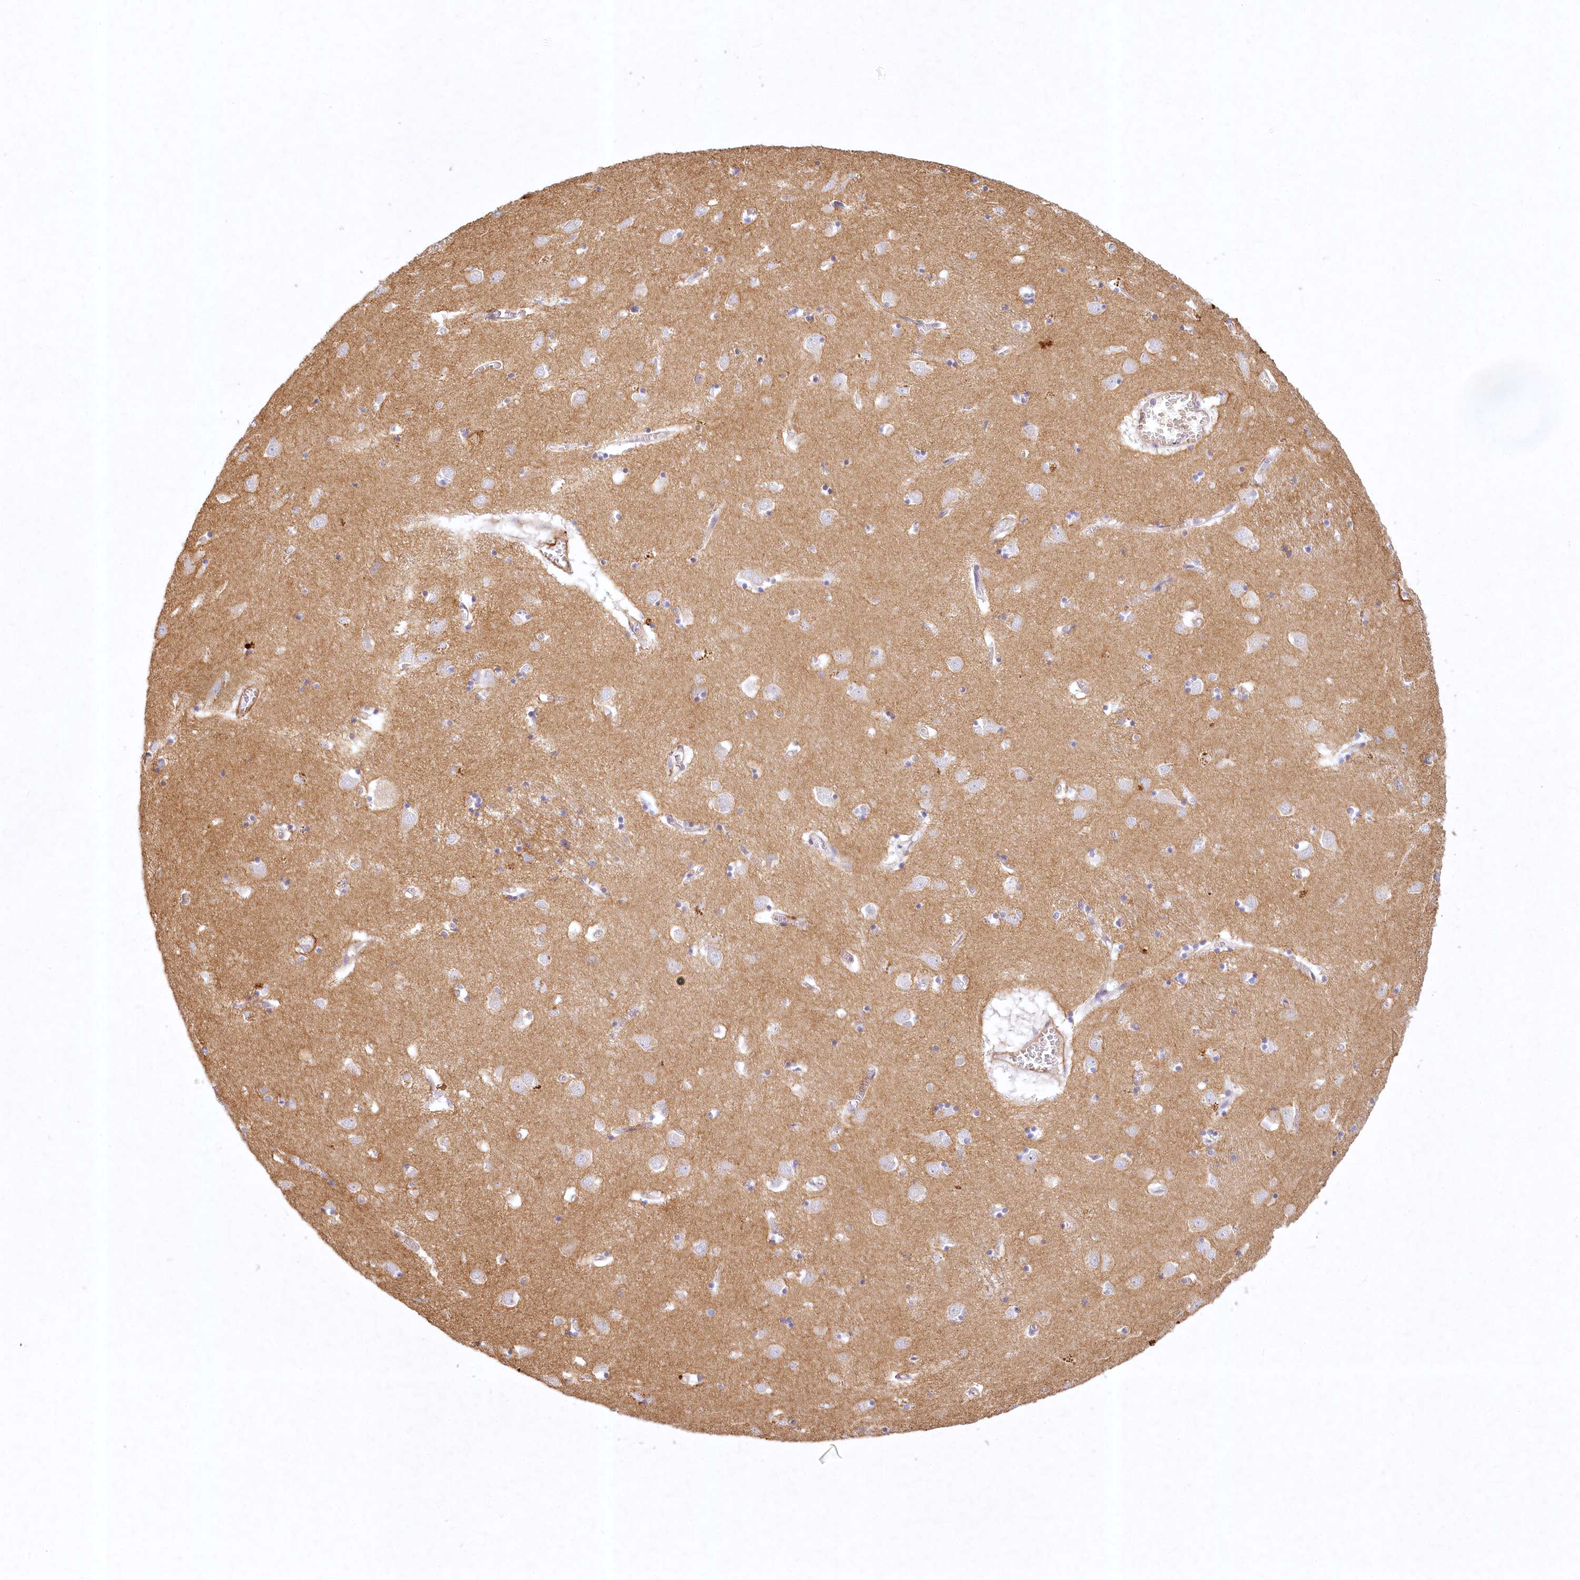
{"staining": {"intensity": "negative", "quantity": "none", "location": "none"}, "tissue": "caudate", "cell_type": "Glial cells", "image_type": "normal", "snomed": [{"axis": "morphology", "description": "Normal tissue, NOS"}, {"axis": "topography", "description": "Lateral ventricle wall"}], "caption": "This is an IHC photomicrograph of unremarkable human caudate. There is no positivity in glial cells.", "gene": "INPP4B", "patient": {"sex": "male", "age": 70}}